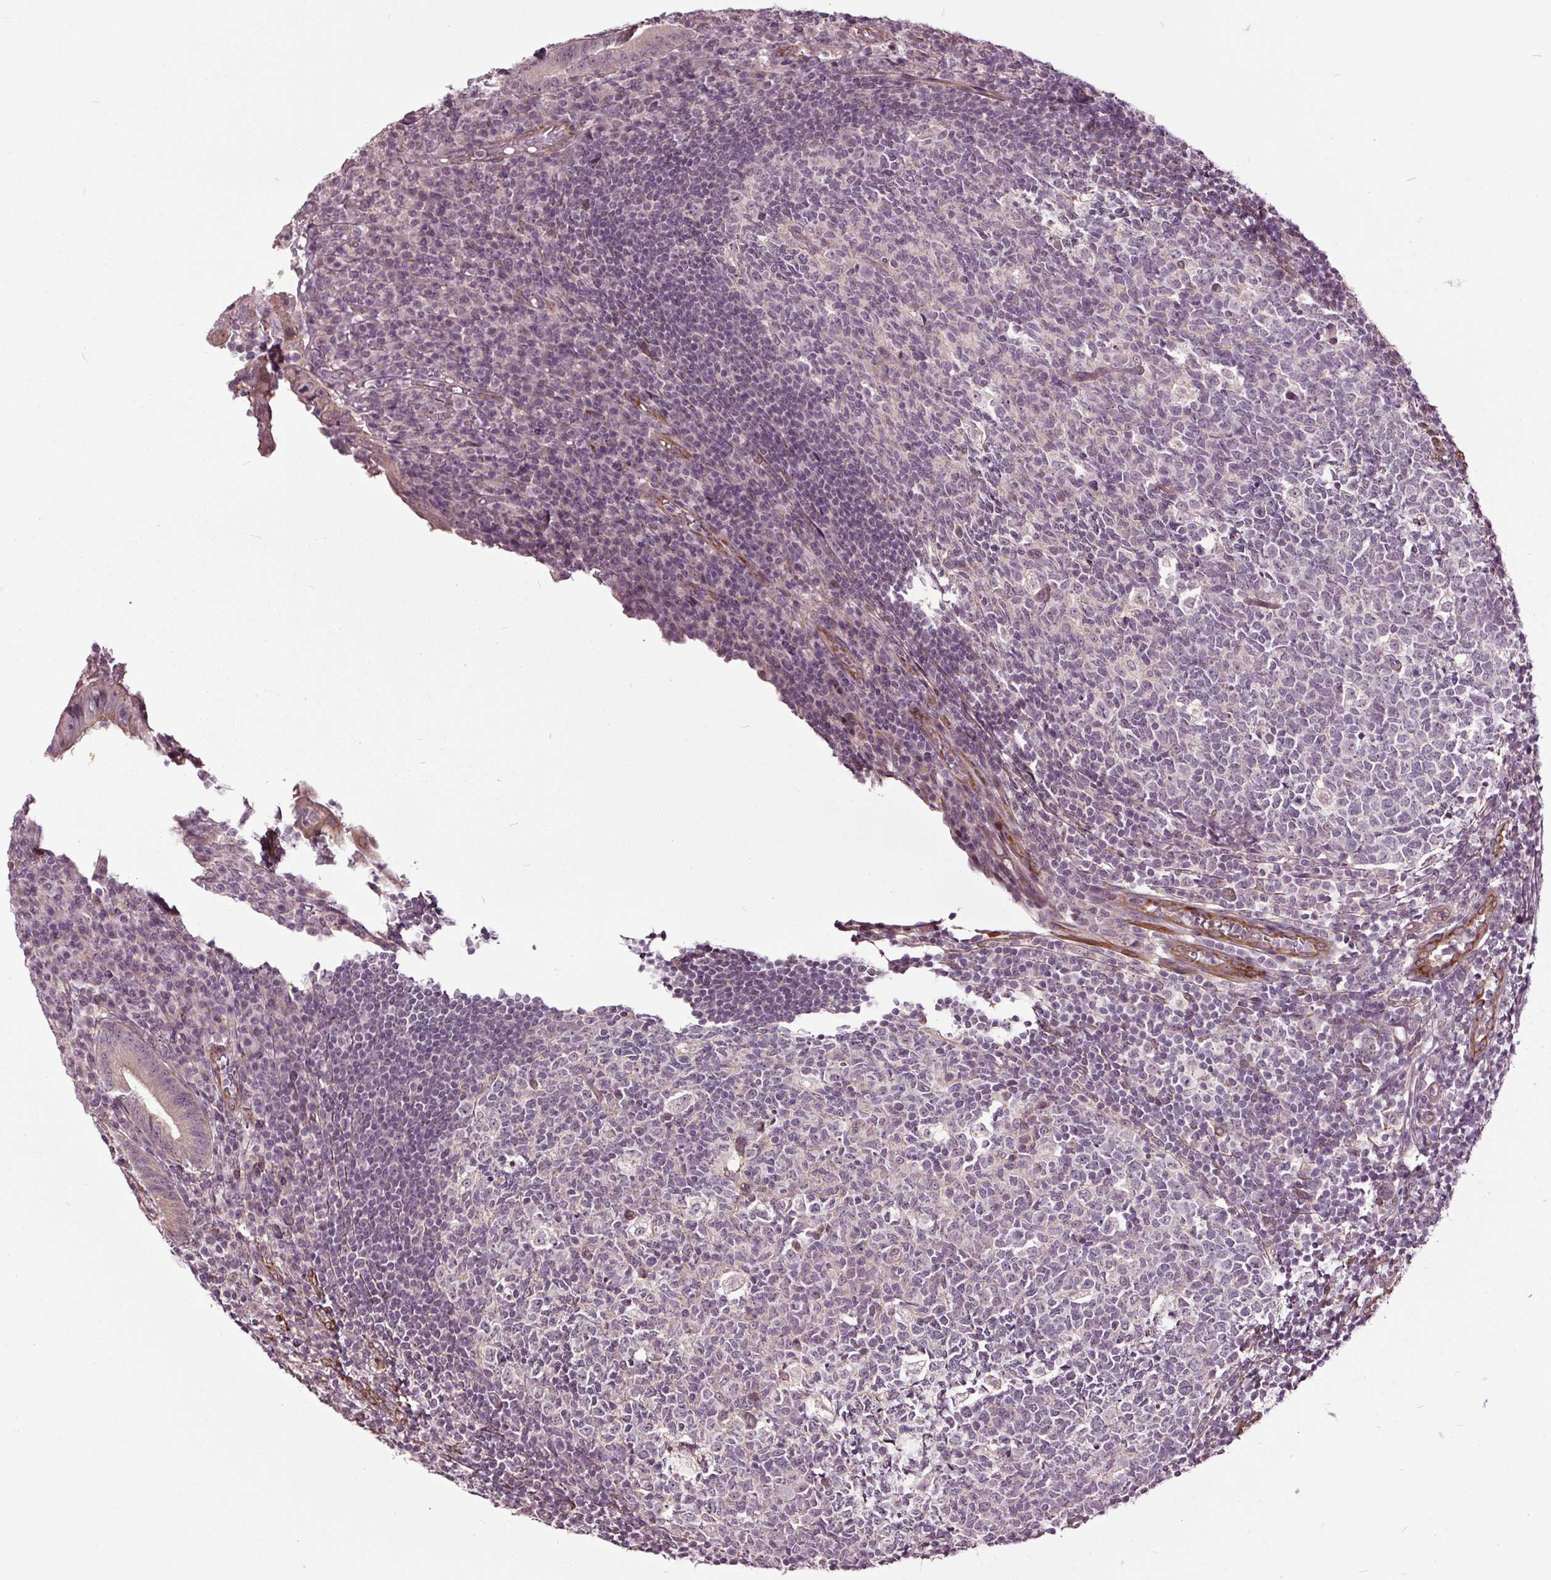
{"staining": {"intensity": "moderate", "quantity": "25%-75%", "location": "cytoplasmic/membranous"}, "tissue": "appendix", "cell_type": "Glandular cells", "image_type": "normal", "snomed": [{"axis": "morphology", "description": "Normal tissue, NOS"}, {"axis": "topography", "description": "Appendix"}], "caption": "A photomicrograph showing moderate cytoplasmic/membranous positivity in approximately 25%-75% of glandular cells in unremarkable appendix, as visualized by brown immunohistochemical staining.", "gene": "HAUS5", "patient": {"sex": "male", "age": 18}}